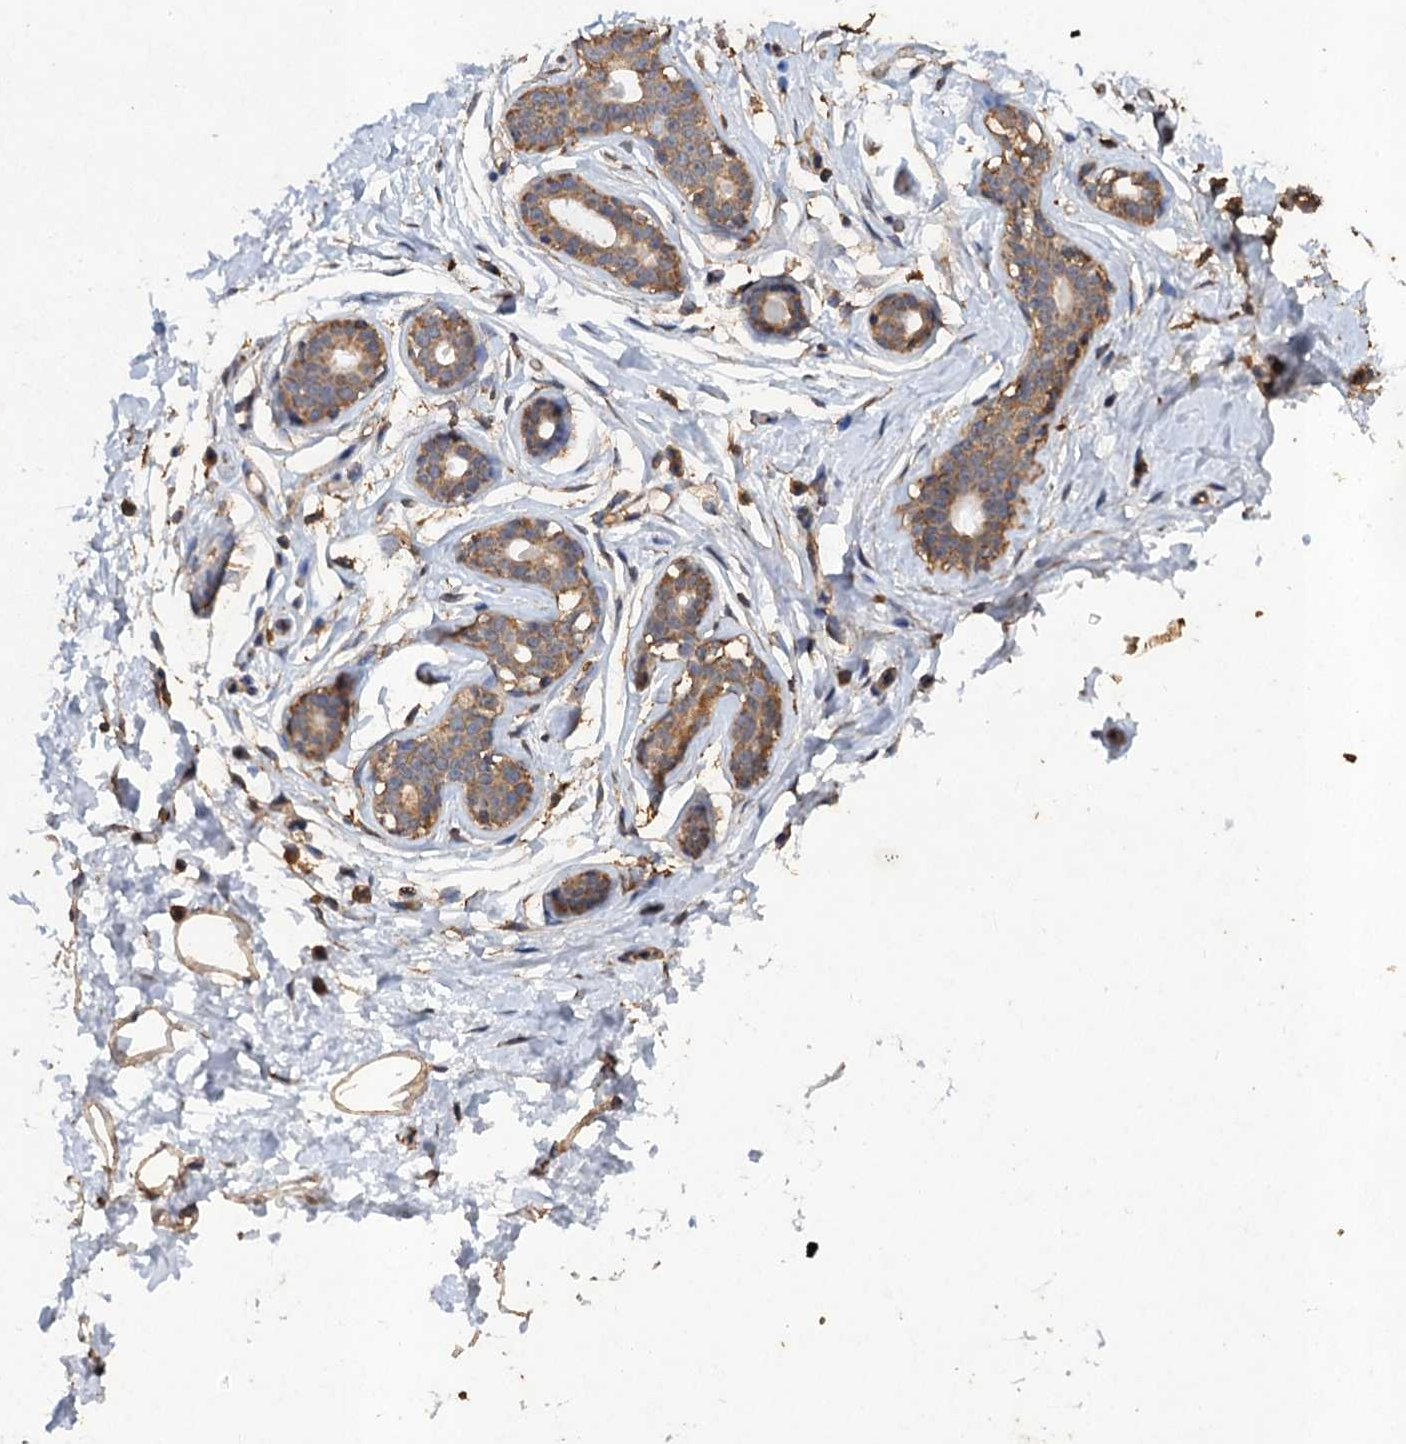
{"staining": {"intensity": "weak", "quantity": ">75%", "location": "cytoplasmic/membranous"}, "tissue": "breast", "cell_type": "Adipocytes", "image_type": "normal", "snomed": [{"axis": "morphology", "description": "Normal tissue, NOS"}, {"axis": "morphology", "description": "Adenoma, NOS"}, {"axis": "topography", "description": "Breast"}], "caption": "IHC (DAB) staining of benign breast exhibits weak cytoplasmic/membranous protein expression in about >75% of adipocytes.", "gene": "SCUBE3", "patient": {"sex": "female", "age": 23}}